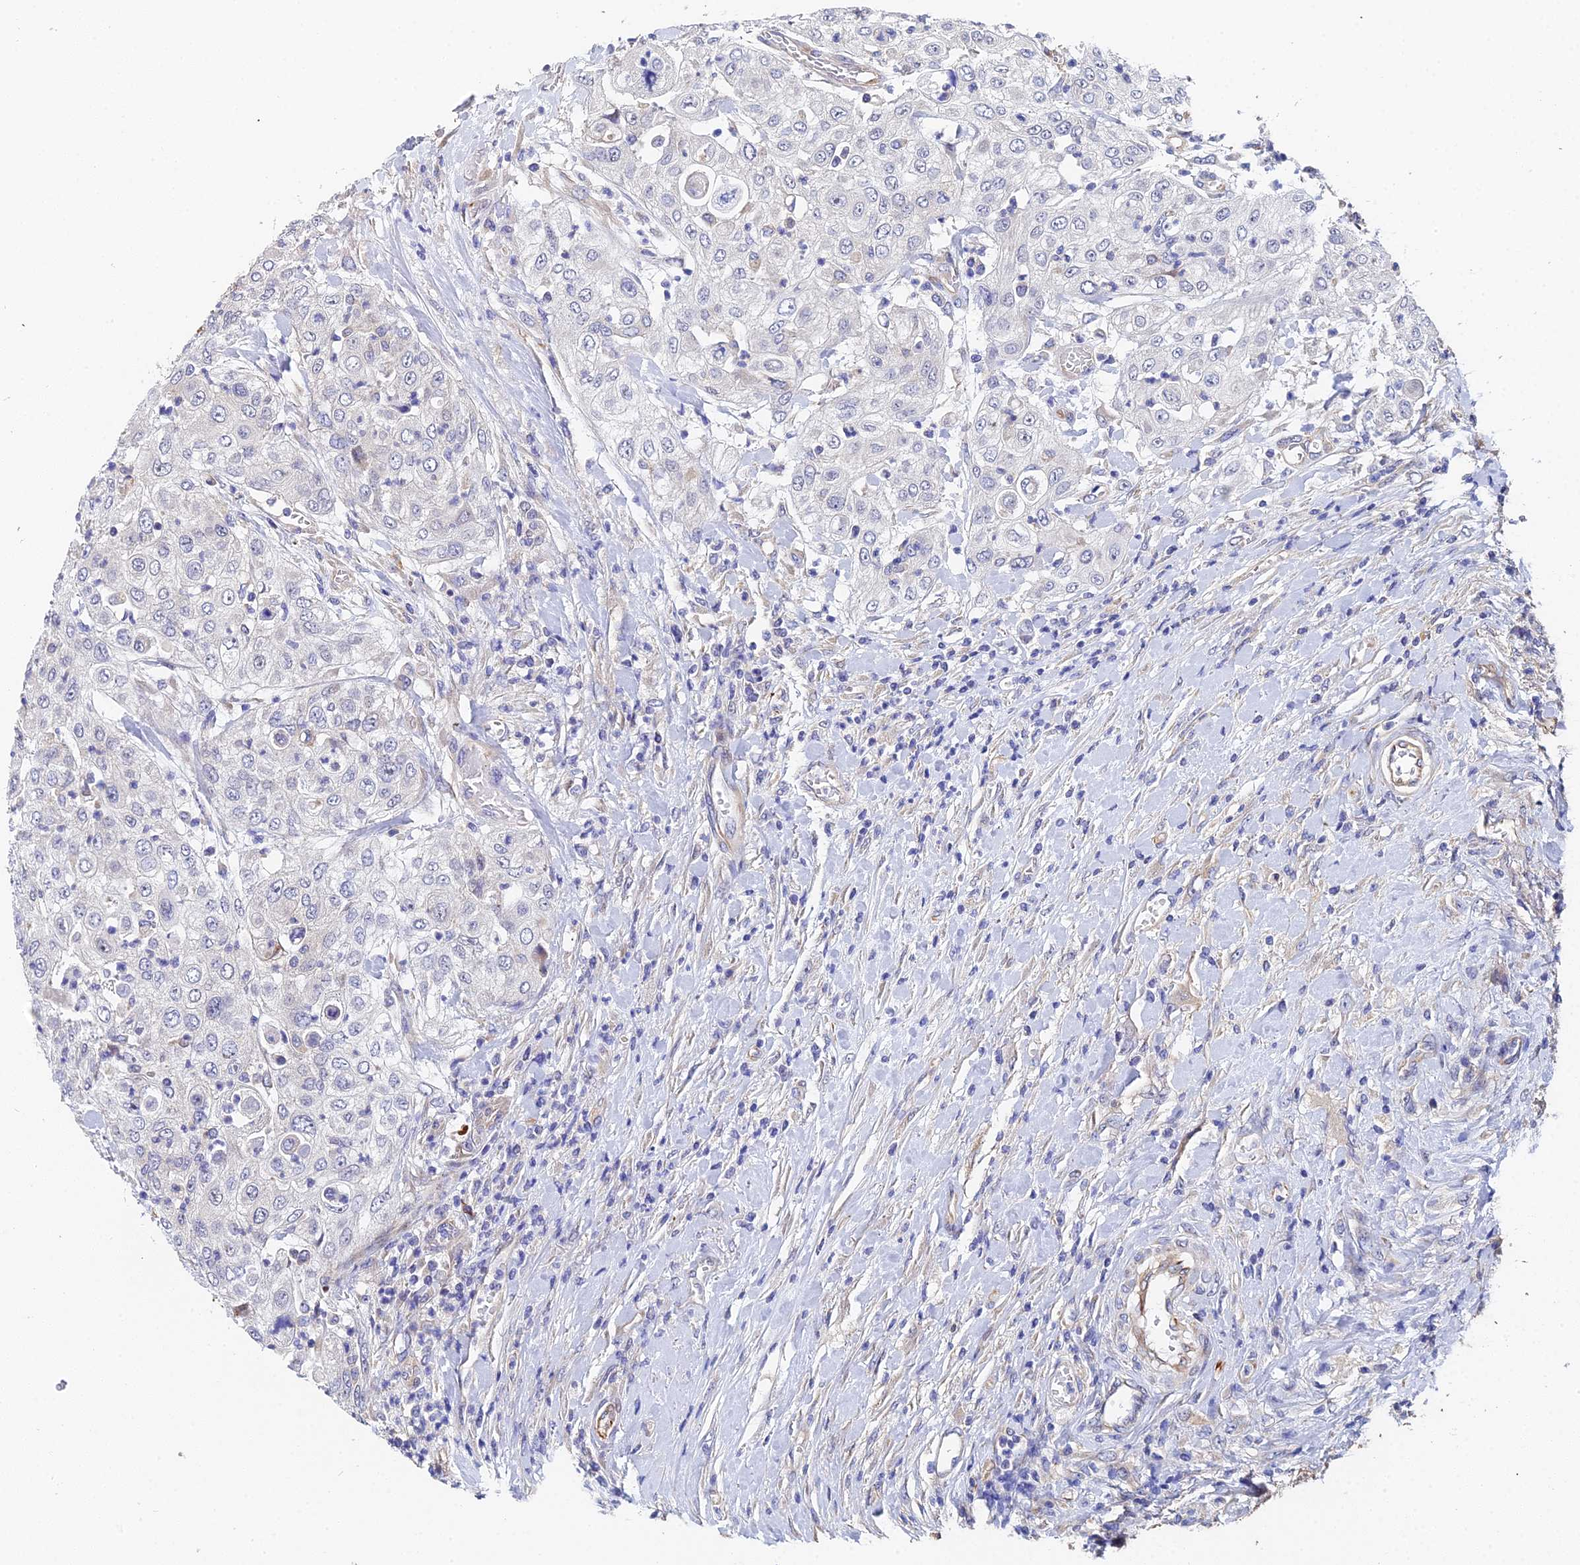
{"staining": {"intensity": "negative", "quantity": "none", "location": "none"}, "tissue": "urothelial cancer", "cell_type": "Tumor cells", "image_type": "cancer", "snomed": [{"axis": "morphology", "description": "Urothelial carcinoma, High grade"}, {"axis": "topography", "description": "Urinary bladder"}], "caption": "This micrograph is of urothelial carcinoma (high-grade) stained with IHC to label a protein in brown with the nuclei are counter-stained blue. There is no expression in tumor cells.", "gene": "ENSG00000268674", "patient": {"sex": "female", "age": 79}}